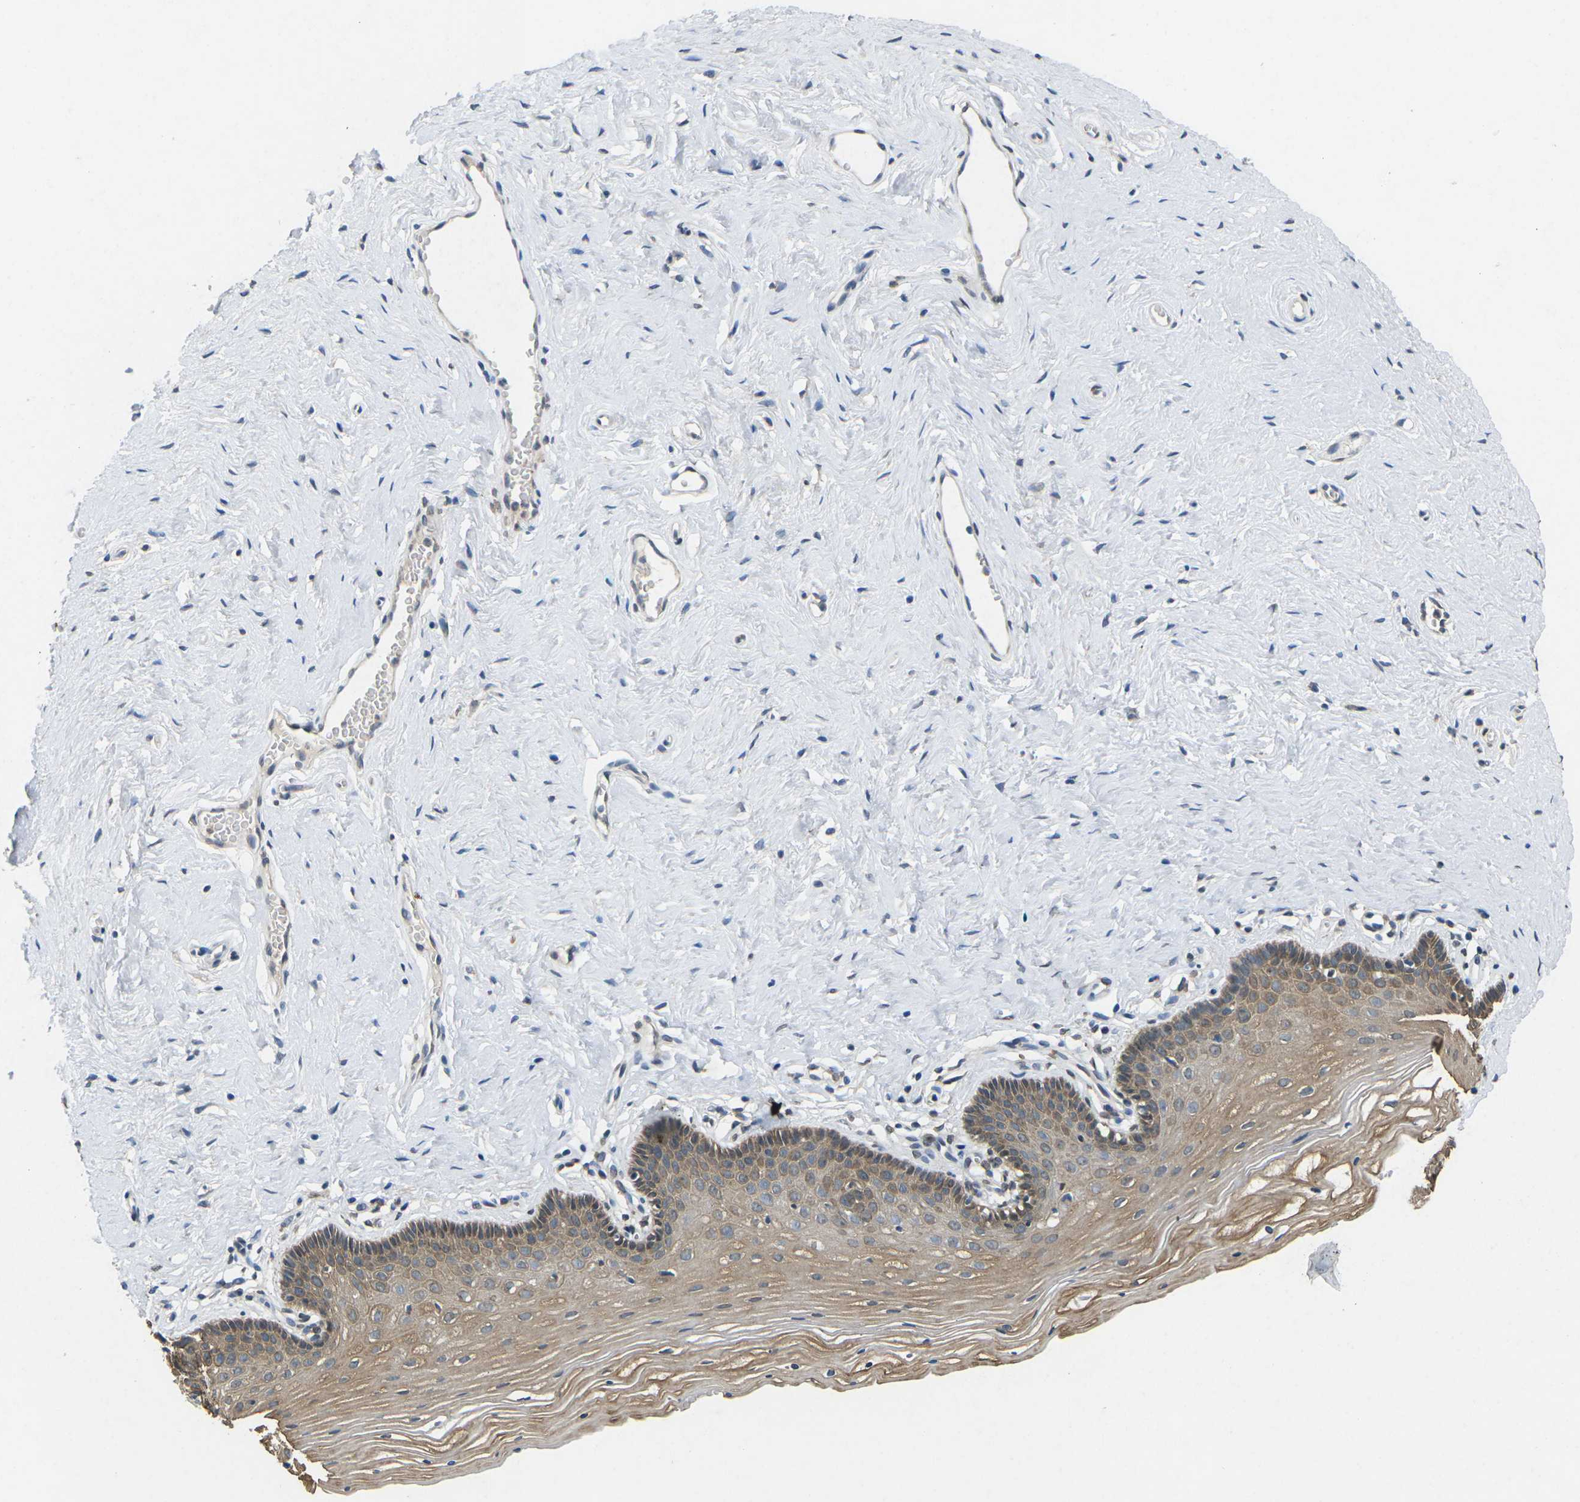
{"staining": {"intensity": "moderate", "quantity": "25%-75%", "location": "cytoplasmic/membranous"}, "tissue": "vagina", "cell_type": "Squamous epithelial cells", "image_type": "normal", "snomed": [{"axis": "morphology", "description": "Normal tissue, NOS"}, {"axis": "topography", "description": "Vagina"}], "caption": "Protein analysis of unremarkable vagina demonstrates moderate cytoplasmic/membranous expression in about 25%-75% of squamous epithelial cells. Immunohistochemistry (ihc) stains the protein of interest in brown and the nuclei are stained blue.", "gene": "SCNN1B", "patient": {"sex": "female", "age": 32}}